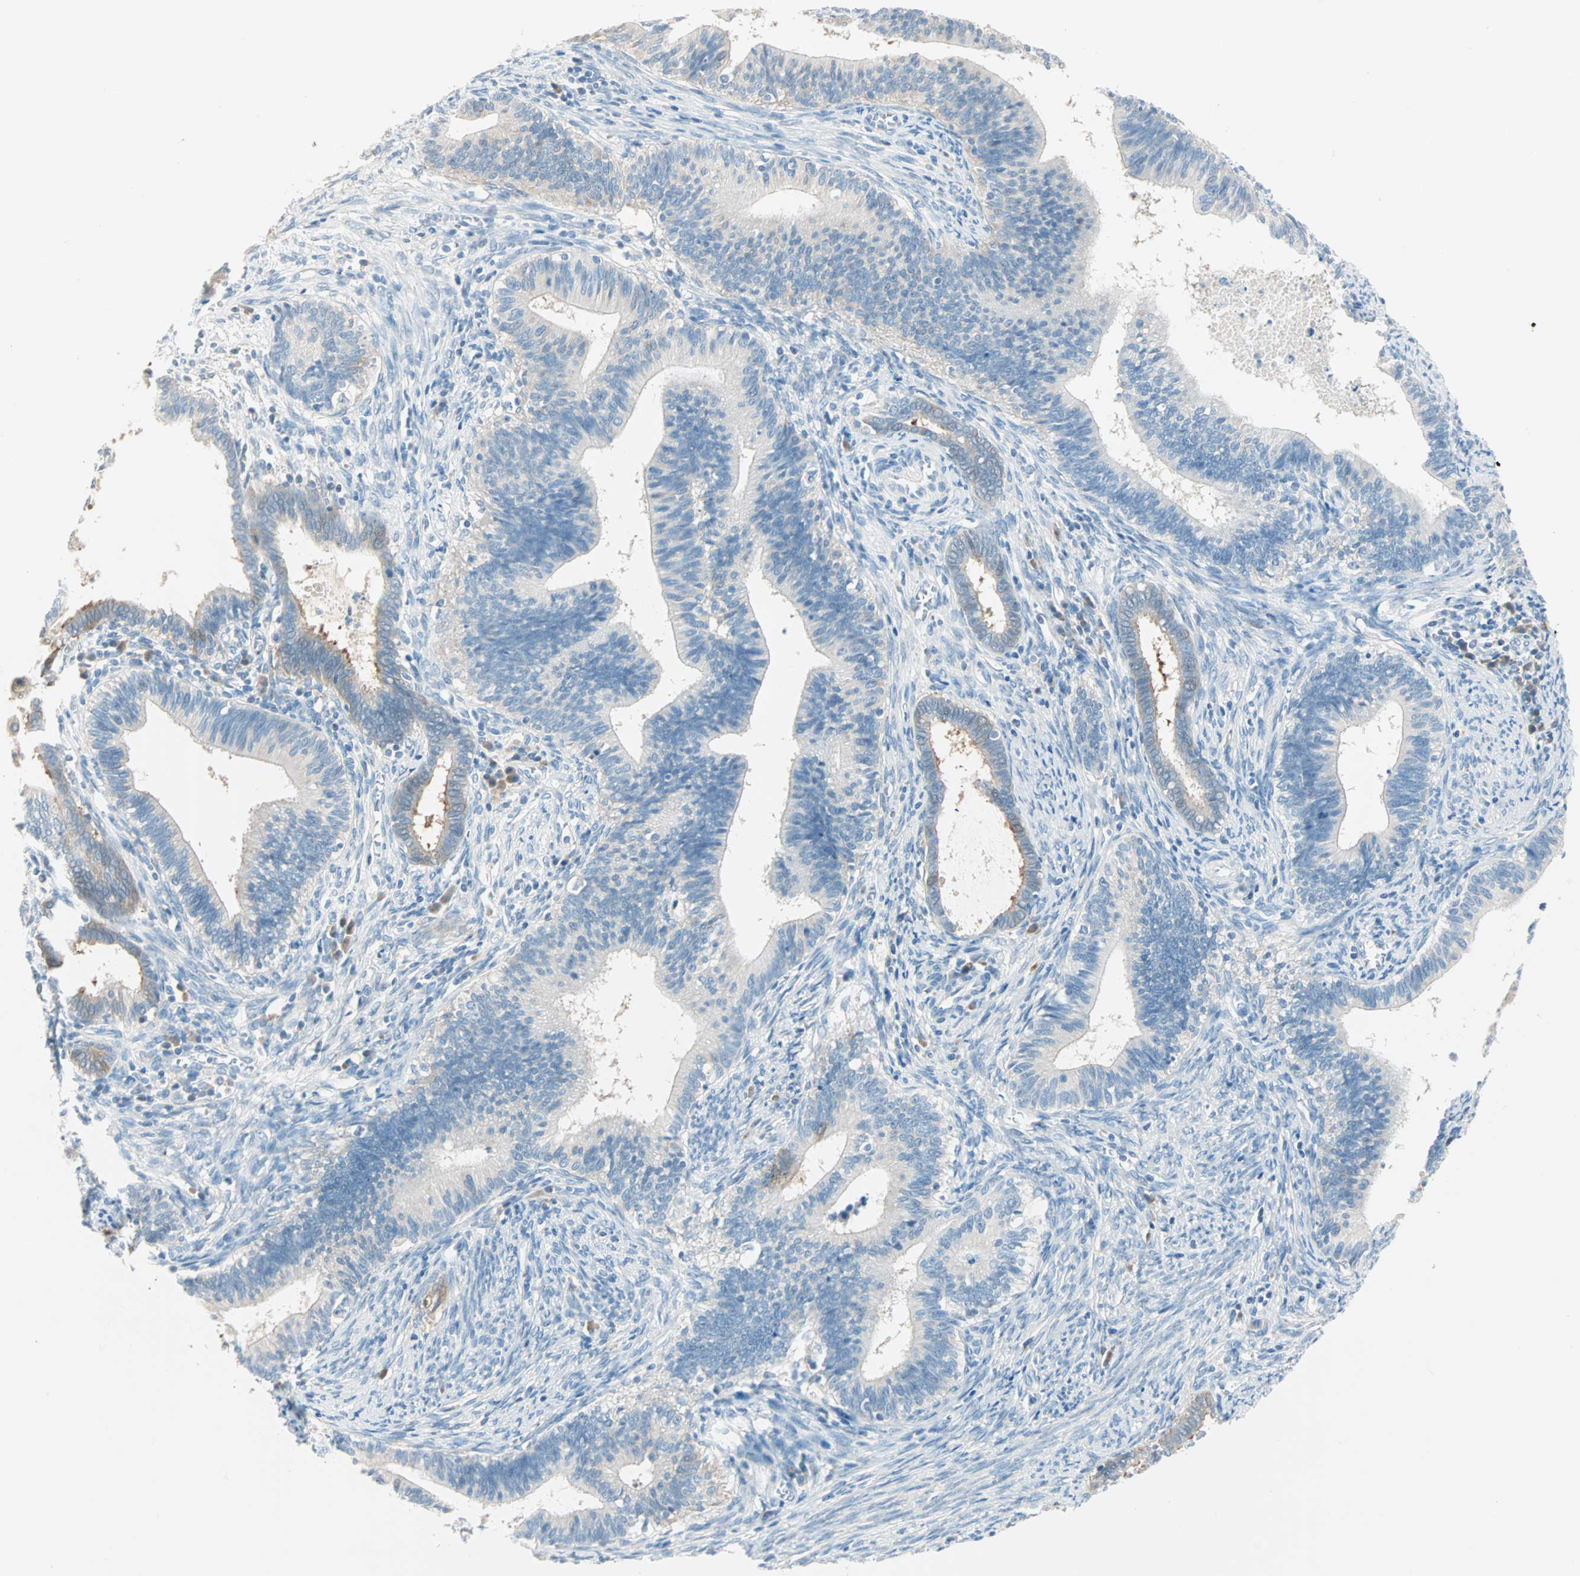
{"staining": {"intensity": "moderate", "quantity": "<25%", "location": "cytoplasmic/membranous"}, "tissue": "cervical cancer", "cell_type": "Tumor cells", "image_type": "cancer", "snomed": [{"axis": "morphology", "description": "Adenocarcinoma, NOS"}, {"axis": "topography", "description": "Cervix"}], "caption": "IHC photomicrograph of cervical cancer (adenocarcinoma) stained for a protein (brown), which exhibits low levels of moderate cytoplasmic/membranous staining in about <25% of tumor cells.", "gene": "ATF6", "patient": {"sex": "female", "age": 44}}